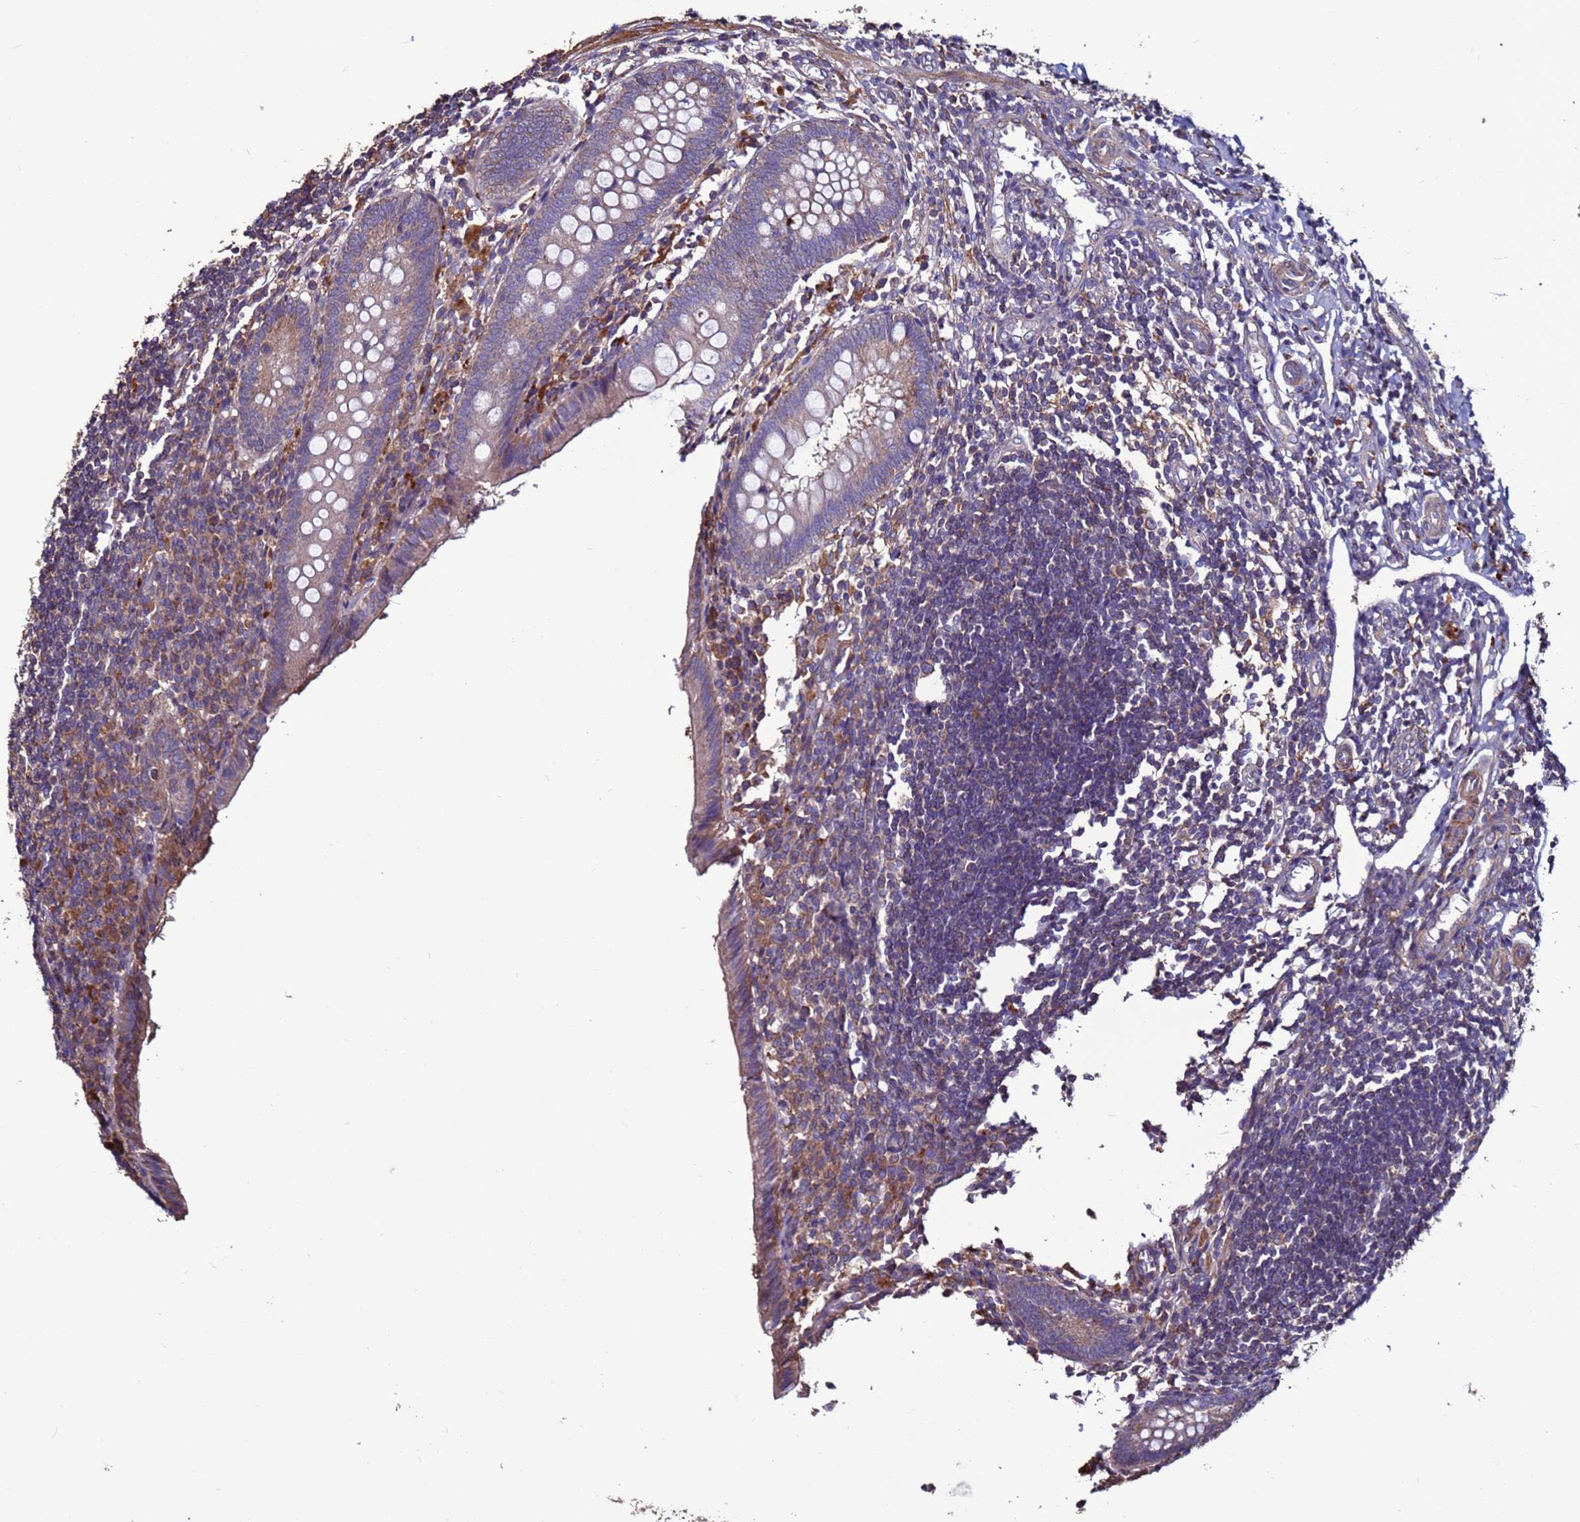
{"staining": {"intensity": "weak", "quantity": "25%-75%", "location": "cytoplasmic/membranous"}, "tissue": "appendix", "cell_type": "Glandular cells", "image_type": "normal", "snomed": [{"axis": "morphology", "description": "Normal tissue, NOS"}, {"axis": "topography", "description": "Appendix"}], "caption": "Immunohistochemical staining of normal human appendix reveals weak cytoplasmic/membranous protein staining in about 25%-75% of glandular cells.", "gene": "CEP55", "patient": {"sex": "female", "age": 17}}